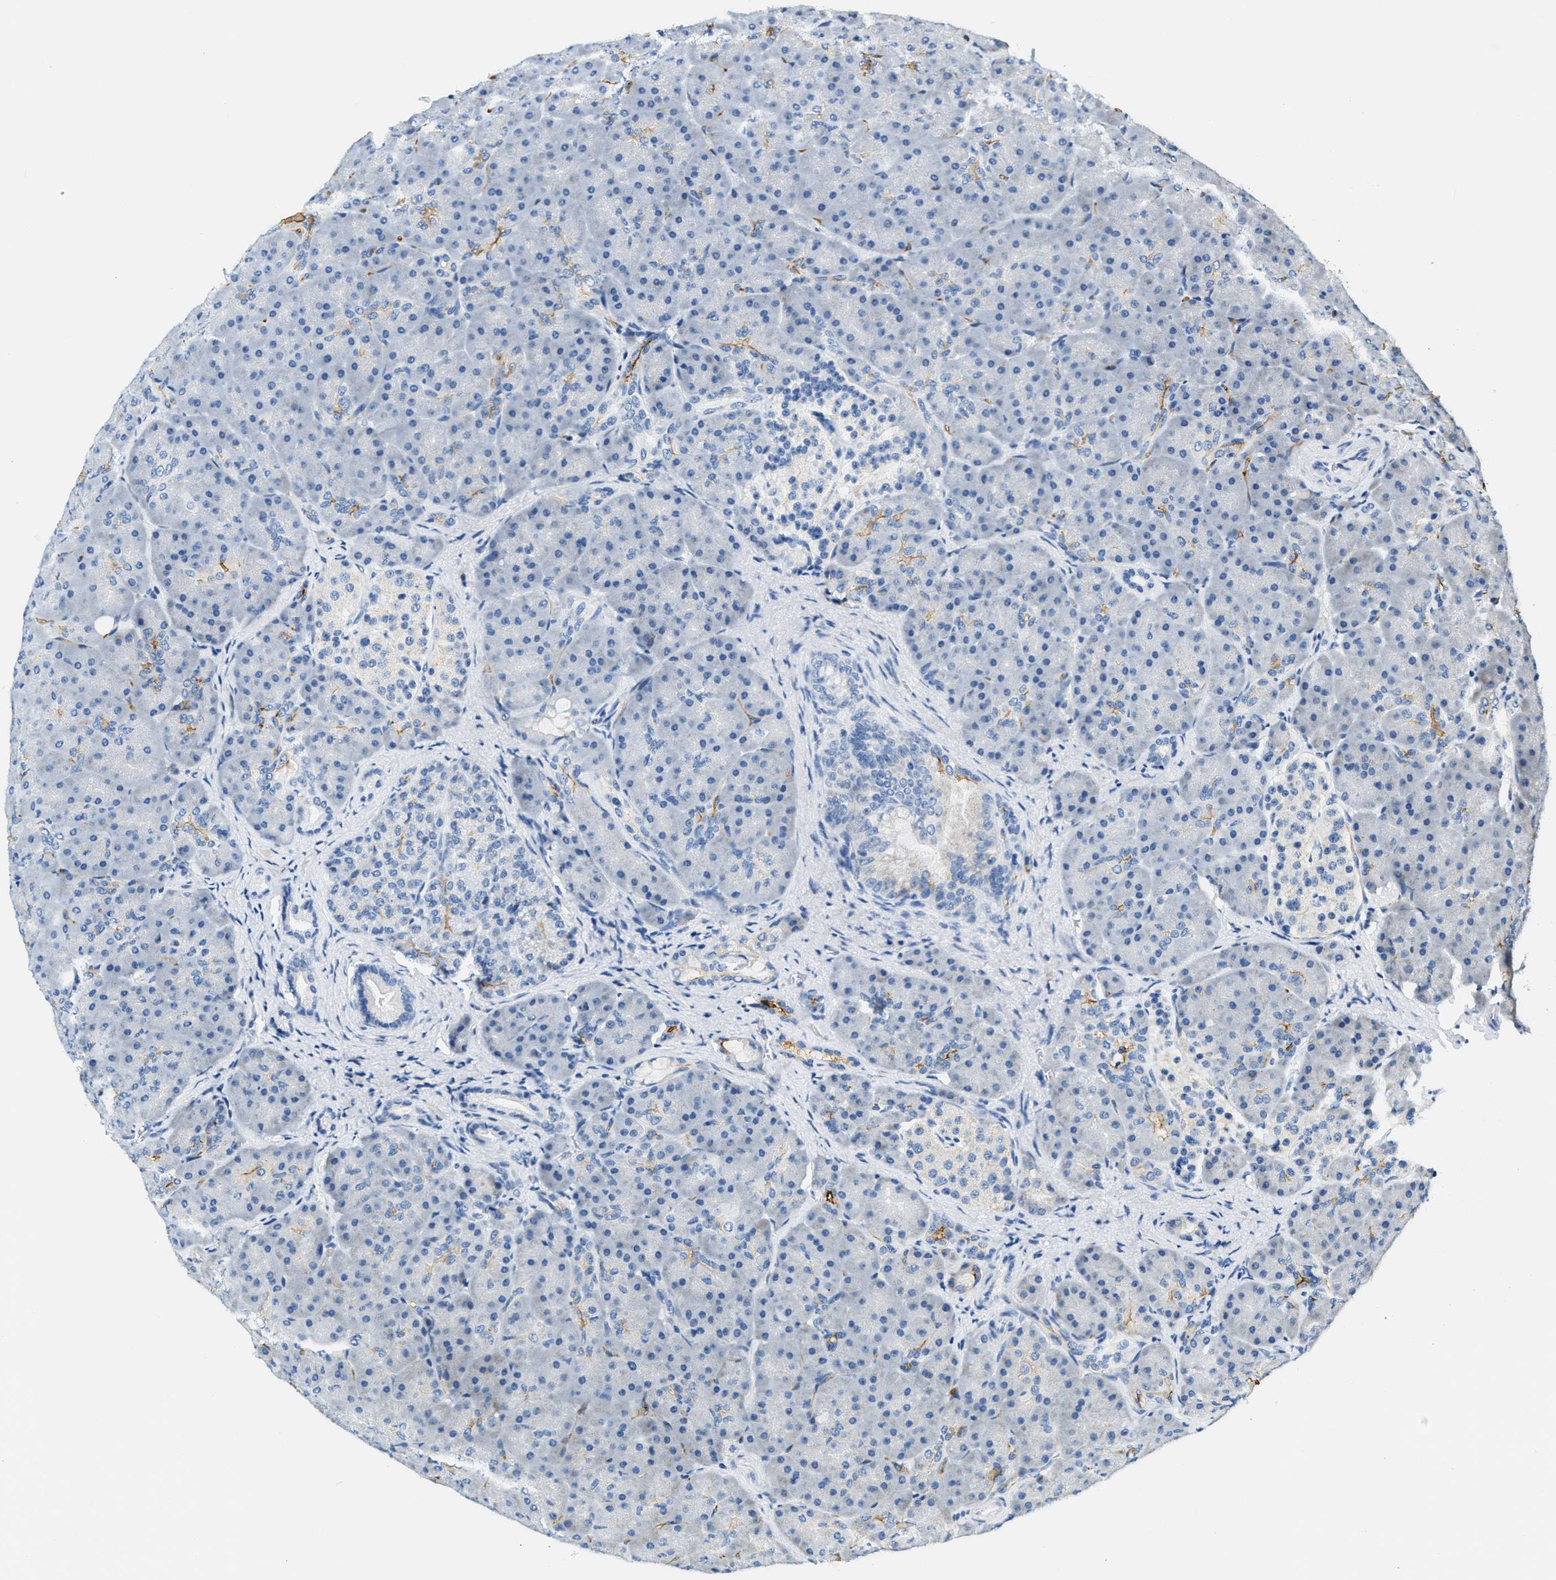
{"staining": {"intensity": "negative", "quantity": "none", "location": "none"}, "tissue": "pancreas", "cell_type": "Exocrine glandular cells", "image_type": "normal", "snomed": [{"axis": "morphology", "description": "Normal tissue, NOS"}, {"axis": "topography", "description": "Pancreas"}], "caption": "This micrograph is of unremarkable pancreas stained with IHC to label a protein in brown with the nuclei are counter-stained blue. There is no positivity in exocrine glandular cells. (DAB (3,3'-diaminobenzidine) immunohistochemistry (IHC) visualized using brightfield microscopy, high magnification).", "gene": "CA4", "patient": {"sex": "male", "age": 66}}